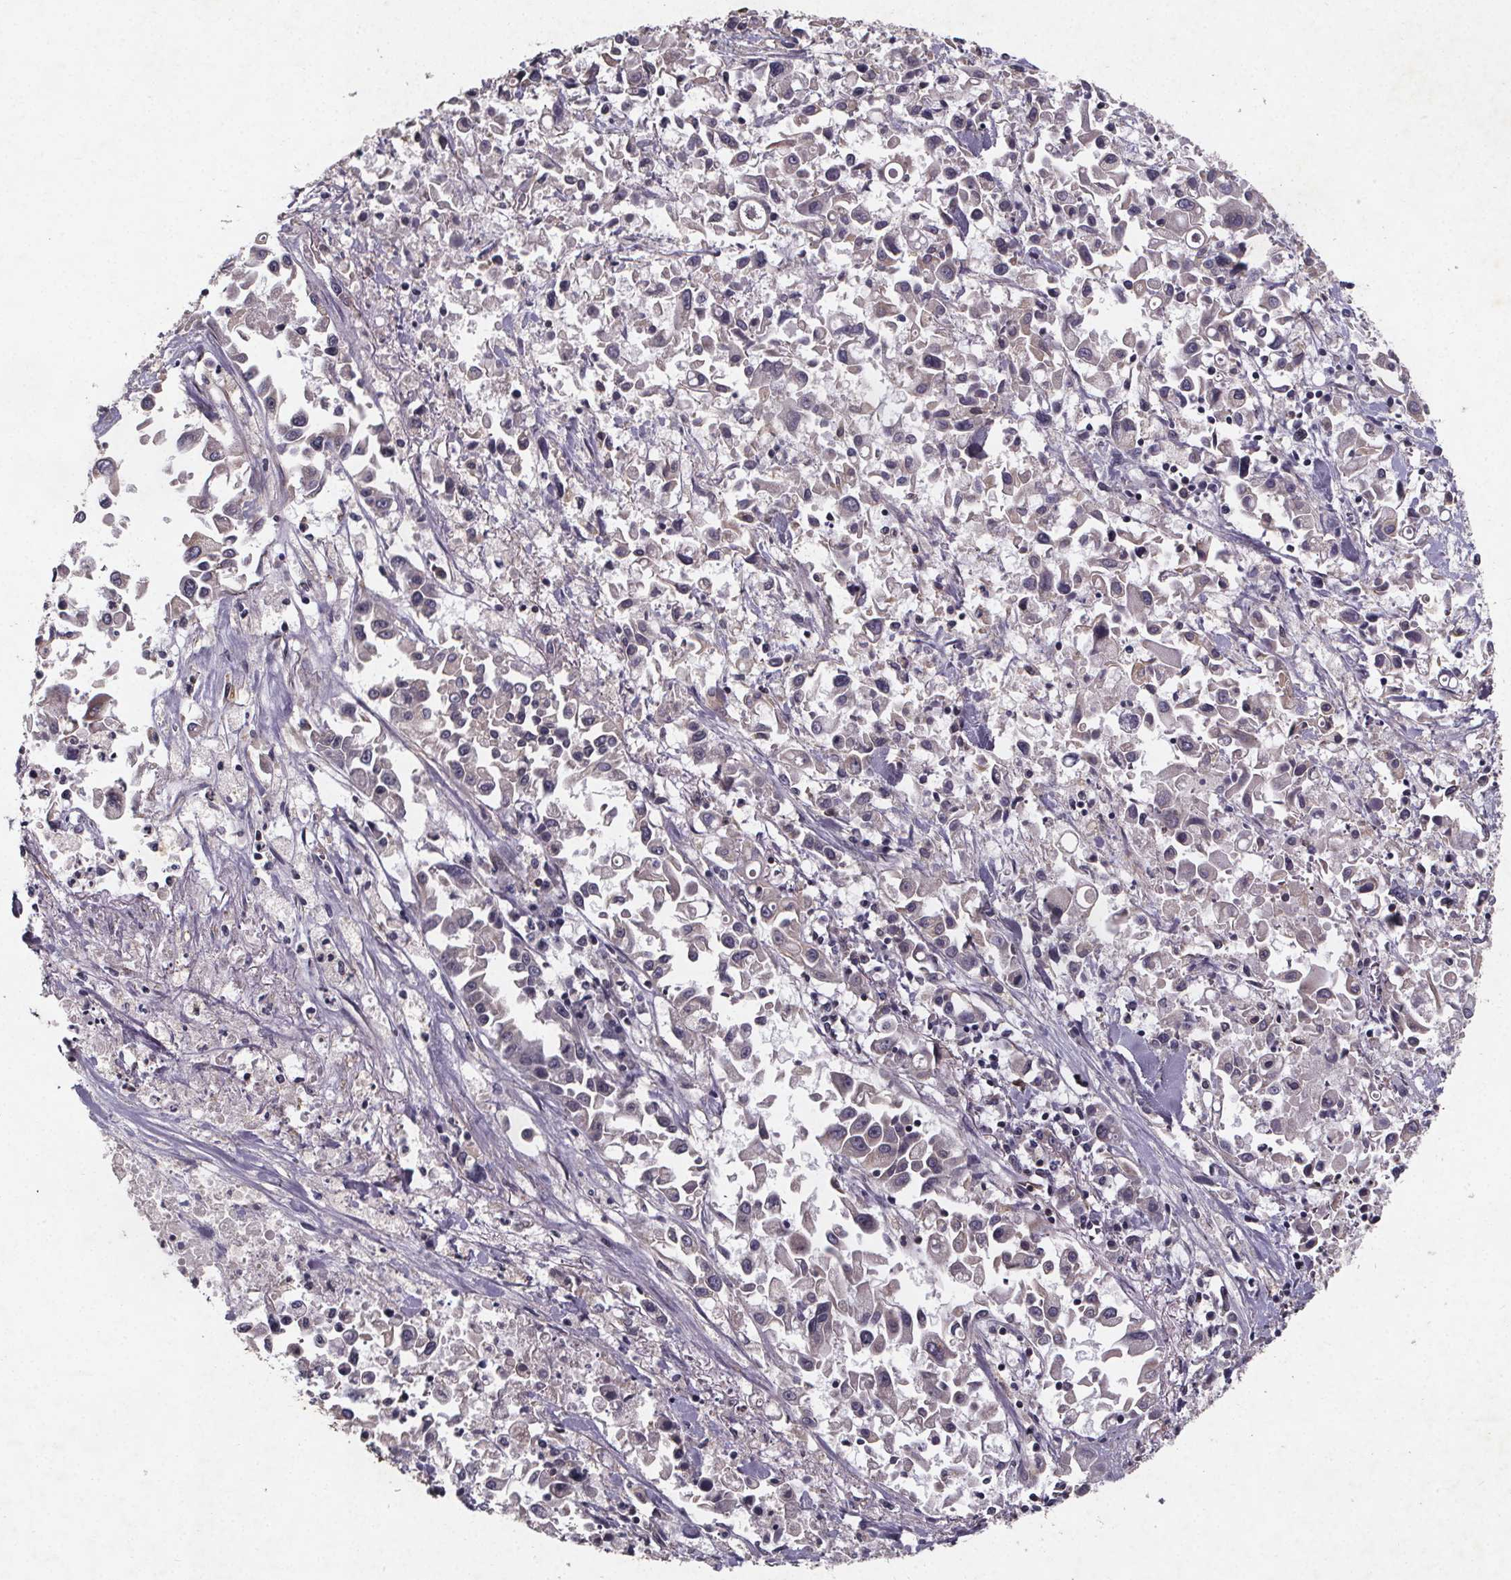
{"staining": {"intensity": "negative", "quantity": "none", "location": "none"}, "tissue": "pancreatic cancer", "cell_type": "Tumor cells", "image_type": "cancer", "snomed": [{"axis": "morphology", "description": "Adenocarcinoma, NOS"}, {"axis": "topography", "description": "Pancreas"}], "caption": "The immunohistochemistry histopathology image has no significant expression in tumor cells of pancreatic cancer (adenocarcinoma) tissue.", "gene": "PIERCE2", "patient": {"sex": "female", "age": 83}}